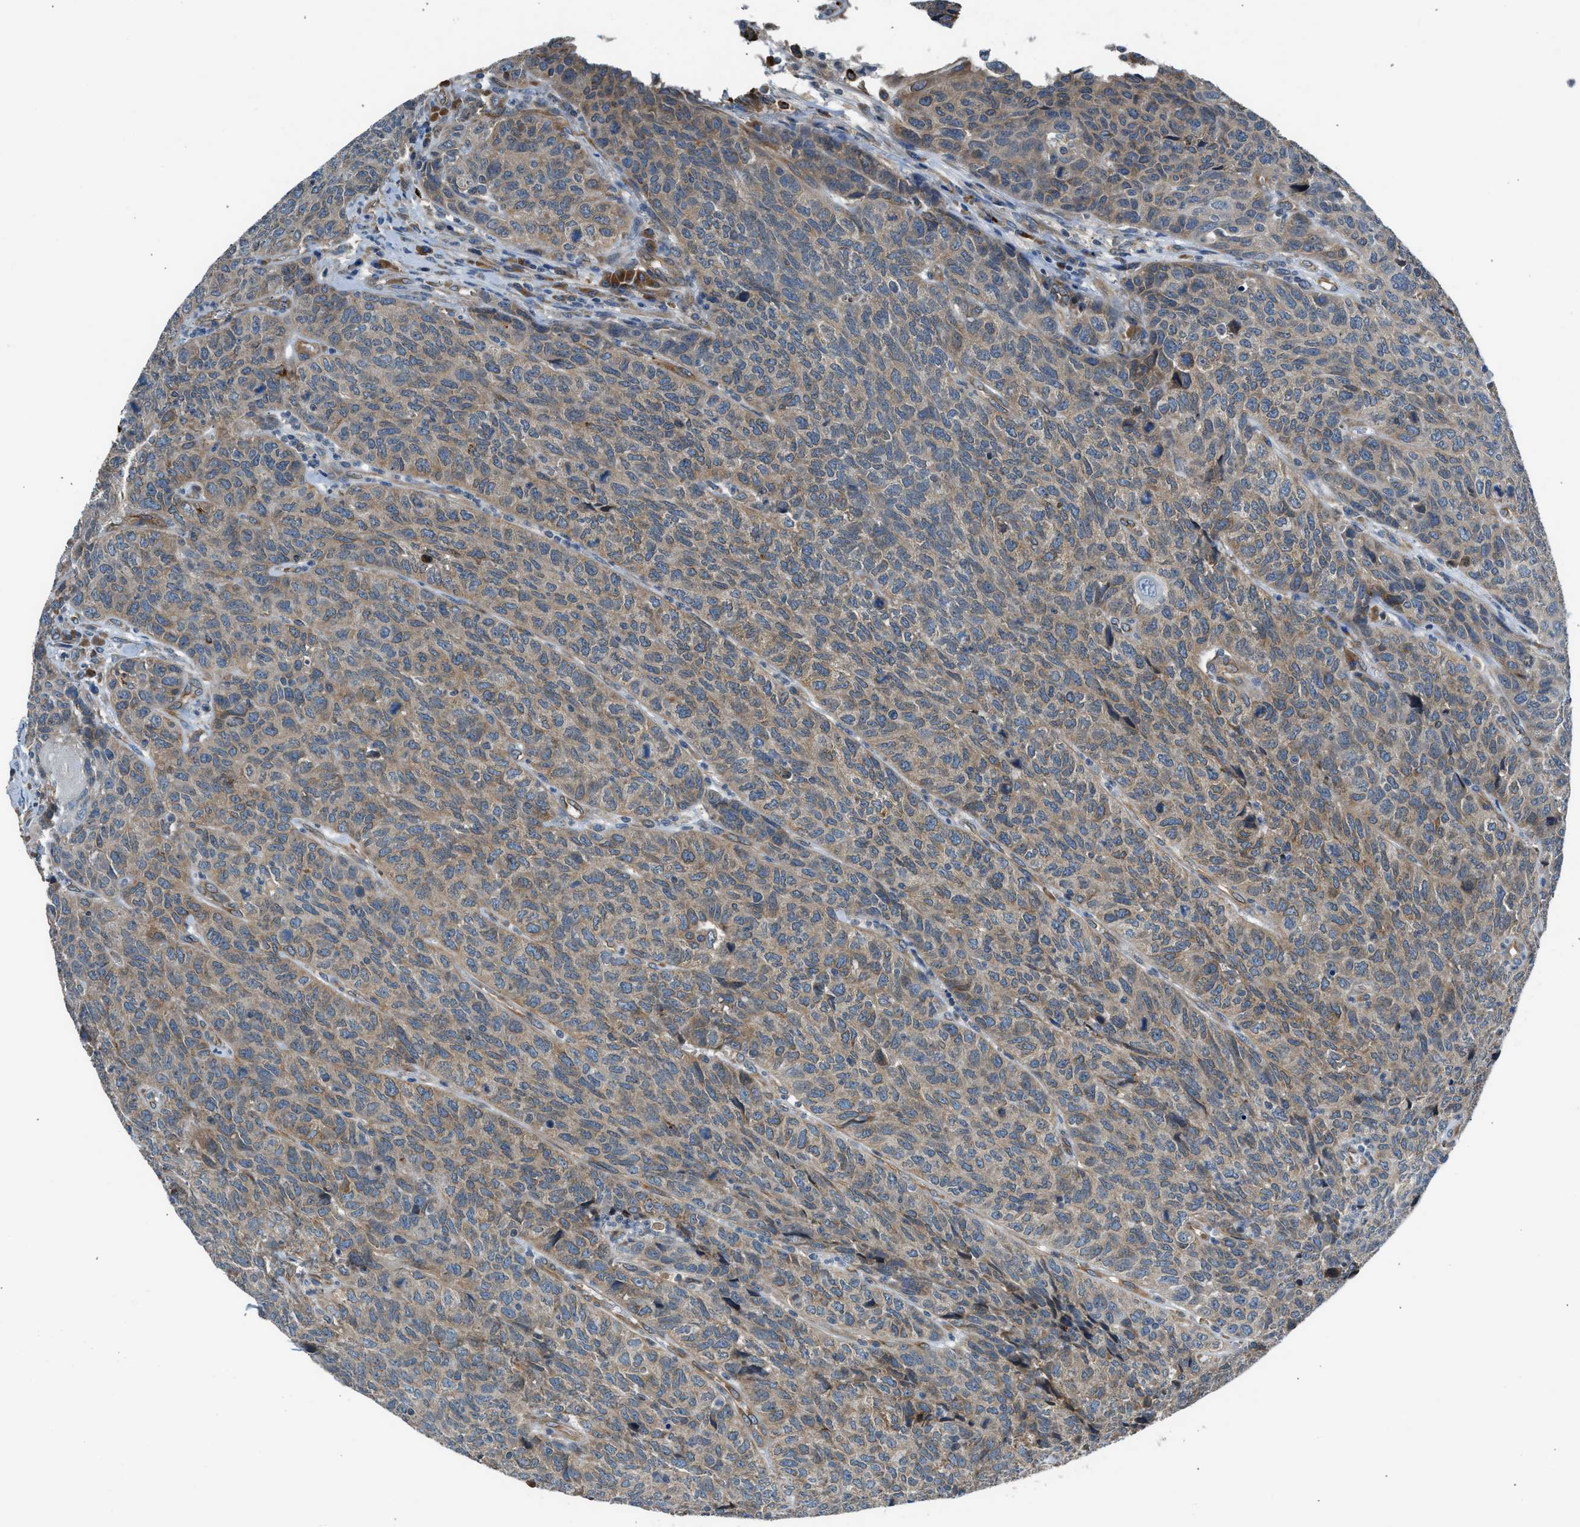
{"staining": {"intensity": "weak", "quantity": ">75%", "location": "cytoplasmic/membranous"}, "tissue": "head and neck cancer", "cell_type": "Tumor cells", "image_type": "cancer", "snomed": [{"axis": "morphology", "description": "Squamous cell carcinoma, NOS"}, {"axis": "topography", "description": "Head-Neck"}], "caption": "Immunohistochemical staining of human head and neck squamous cell carcinoma demonstrates low levels of weak cytoplasmic/membranous protein staining in about >75% of tumor cells. The staining was performed using DAB to visualize the protein expression in brown, while the nuclei were stained in blue with hematoxylin (Magnification: 20x).", "gene": "LMBR1", "patient": {"sex": "male", "age": 66}}